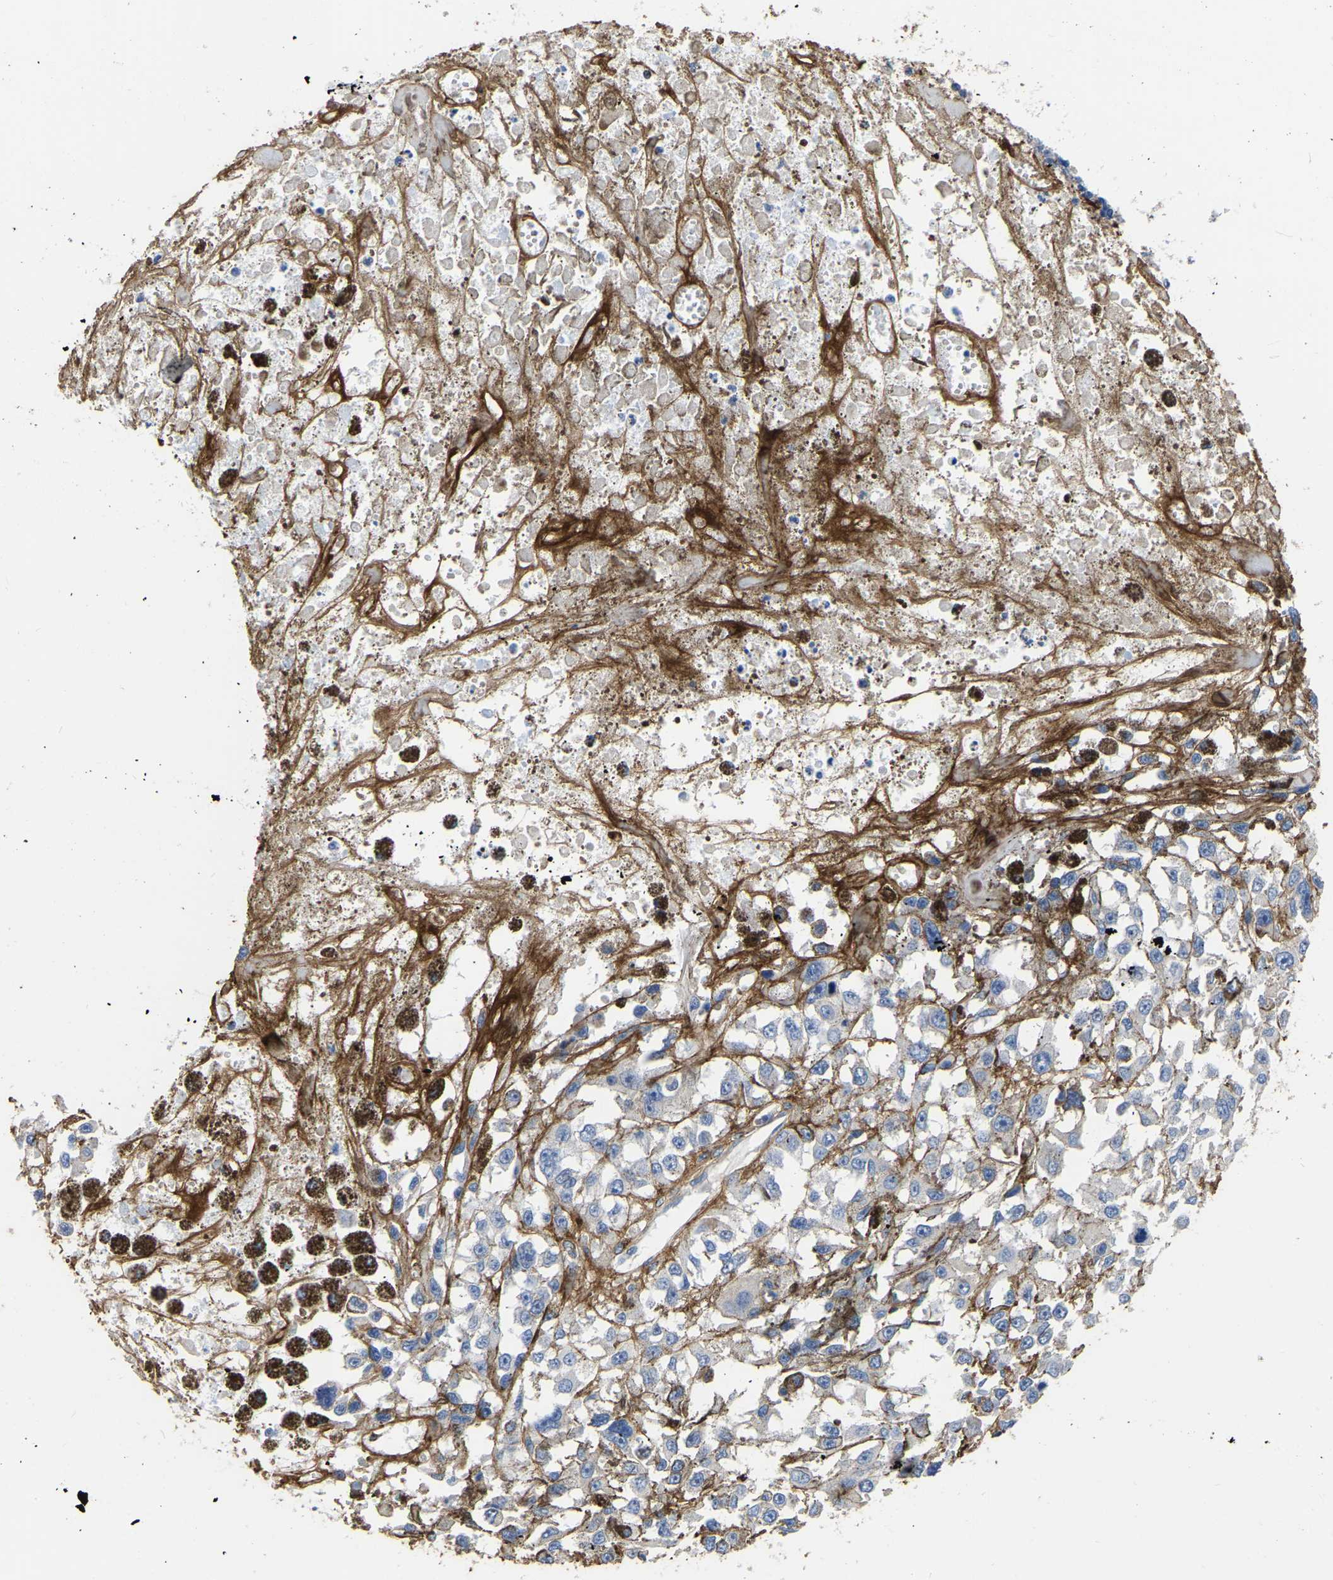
{"staining": {"intensity": "negative", "quantity": "none", "location": "none"}, "tissue": "melanoma", "cell_type": "Tumor cells", "image_type": "cancer", "snomed": [{"axis": "morphology", "description": "Malignant melanoma, Metastatic site"}, {"axis": "topography", "description": "Lymph node"}], "caption": "Micrograph shows no significant protein staining in tumor cells of melanoma.", "gene": "COL6A1", "patient": {"sex": "male", "age": 59}}